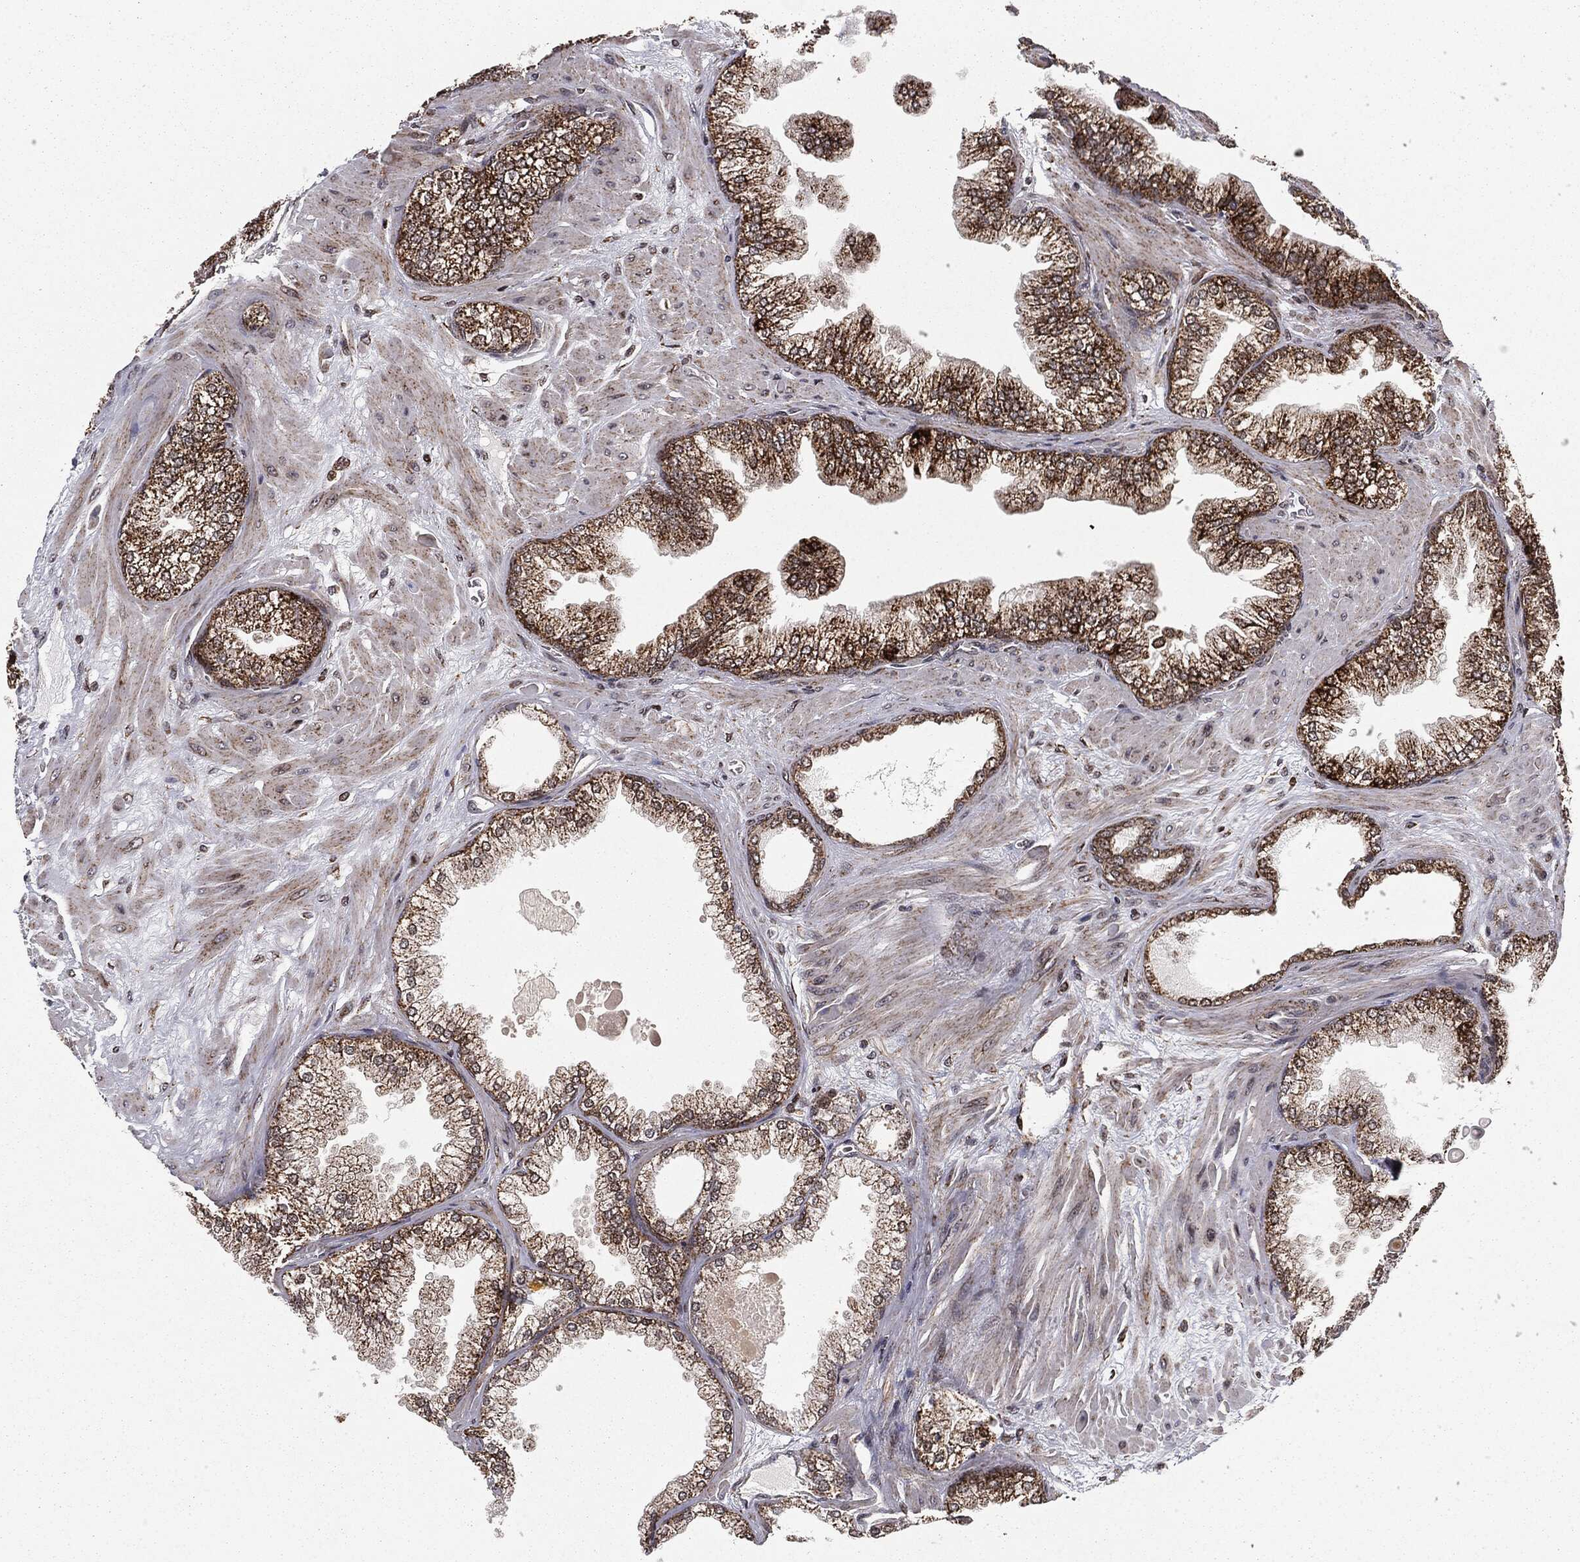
{"staining": {"intensity": "strong", "quantity": ">75%", "location": "cytoplasmic/membranous"}, "tissue": "prostate cancer", "cell_type": "Tumor cells", "image_type": "cancer", "snomed": [{"axis": "morphology", "description": "Adenocarcinoma, Low grade"}, {"axis": "topography", "description": "Prostate"}], "caption": "DAB immunohistochemical staining of human prostate cancer (low-grade adenocarcinoma) demonstrates strong cytoplasmic/membranous protein staining in about >75% of tumor cells.", "gene": "CHCHD2", "patient": {"sex": "male", "age": 72}}